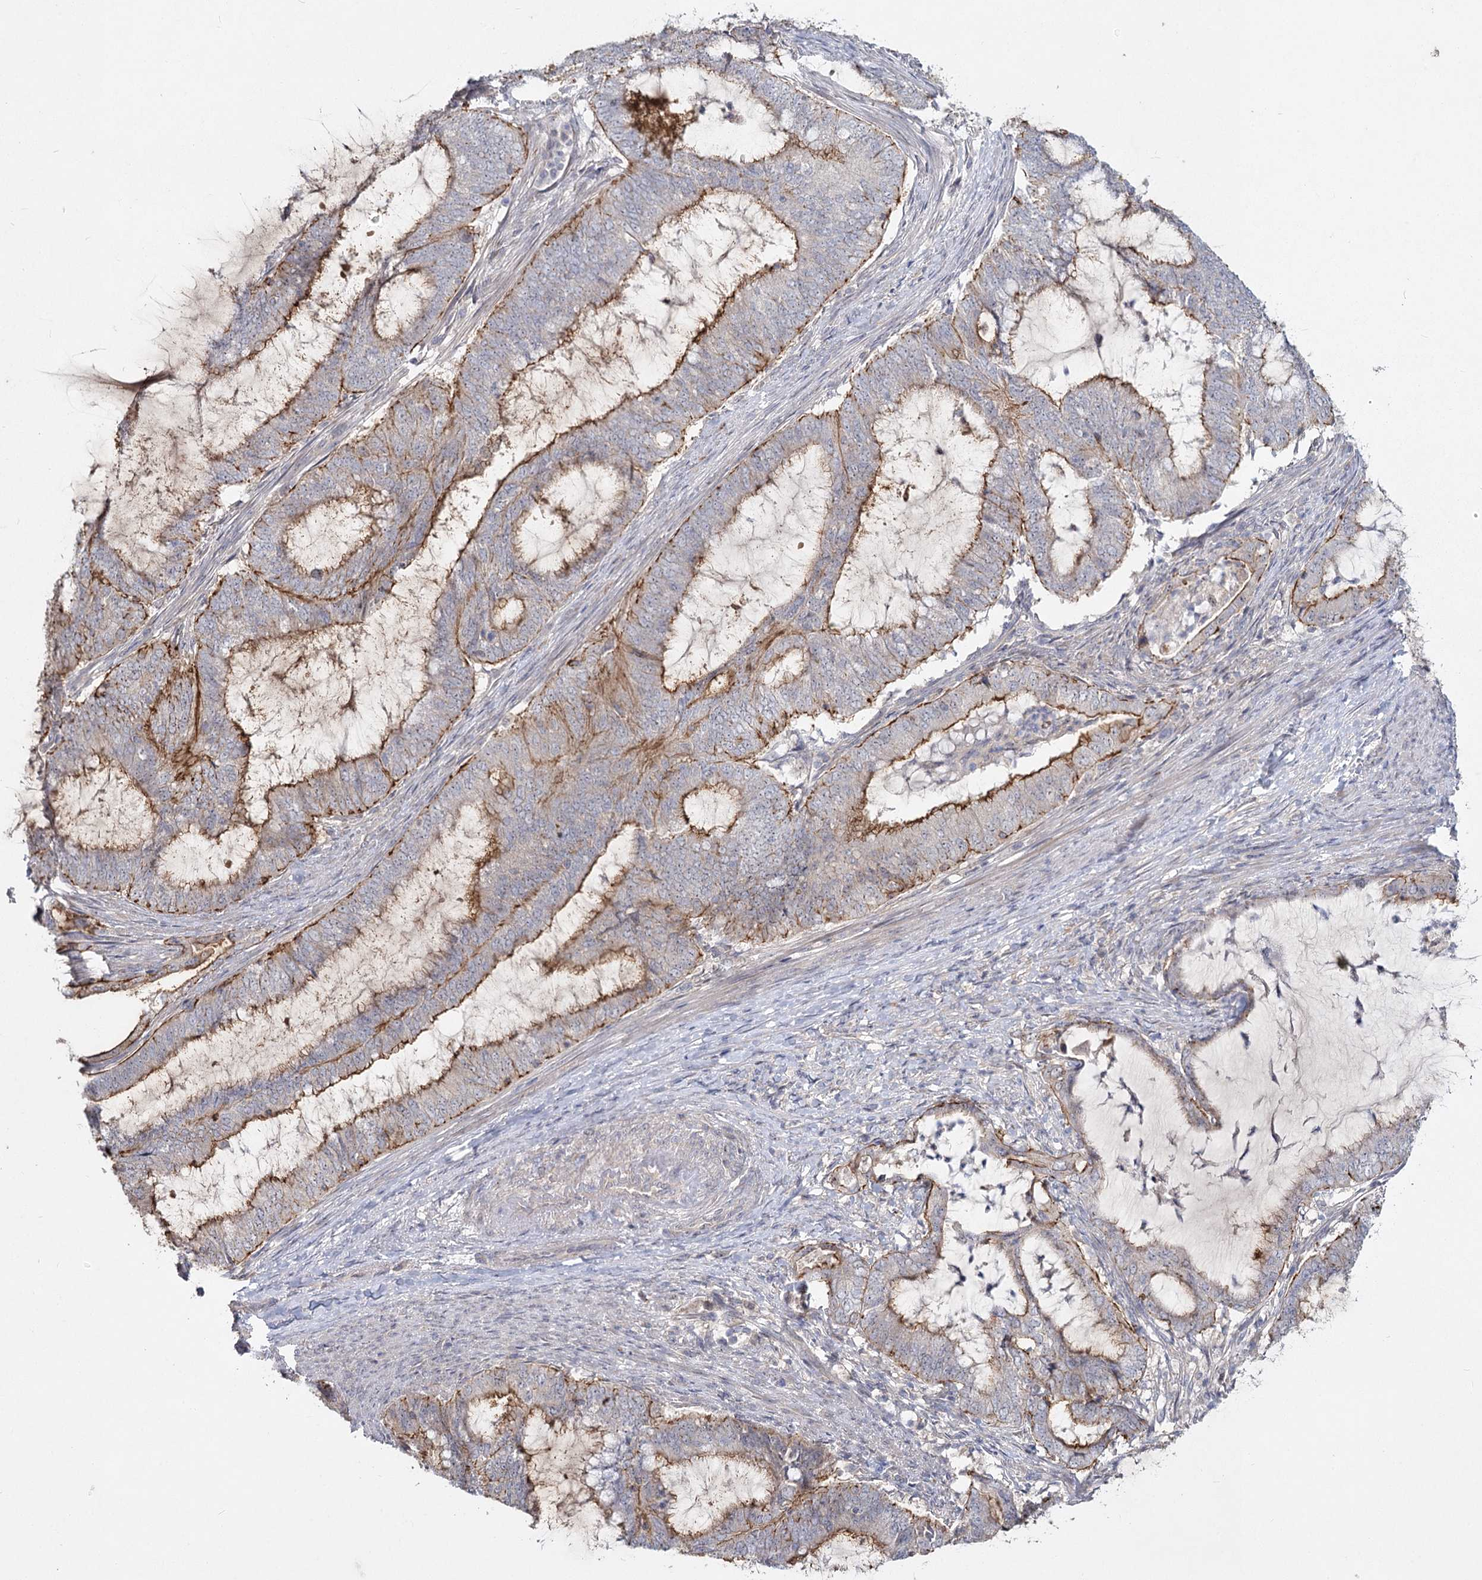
{"staining": {"intensity": "strong", "quantity": "25%-75%", "location": "cytoplasmic/membranous"}, "tissue": "endometrial cancer", "cell_type": "Tumor cells", "image_type": "cancer", "snomed": [{"axis": "morphology", "description": "Adenocarcinoma, NOS"}, {"axis": "topography", "description": "Endometrium"}], "caption": "IHC micrograph of endometrial cancer (adenocarcinoma) stained for a protein (brown), which reveals high levels of strong cytoplasmic/membranous positivity in about 25%-75% of tumor cells.", "gene": "ANGPTL5", "patient": {"sex": "female", "age": 51}}